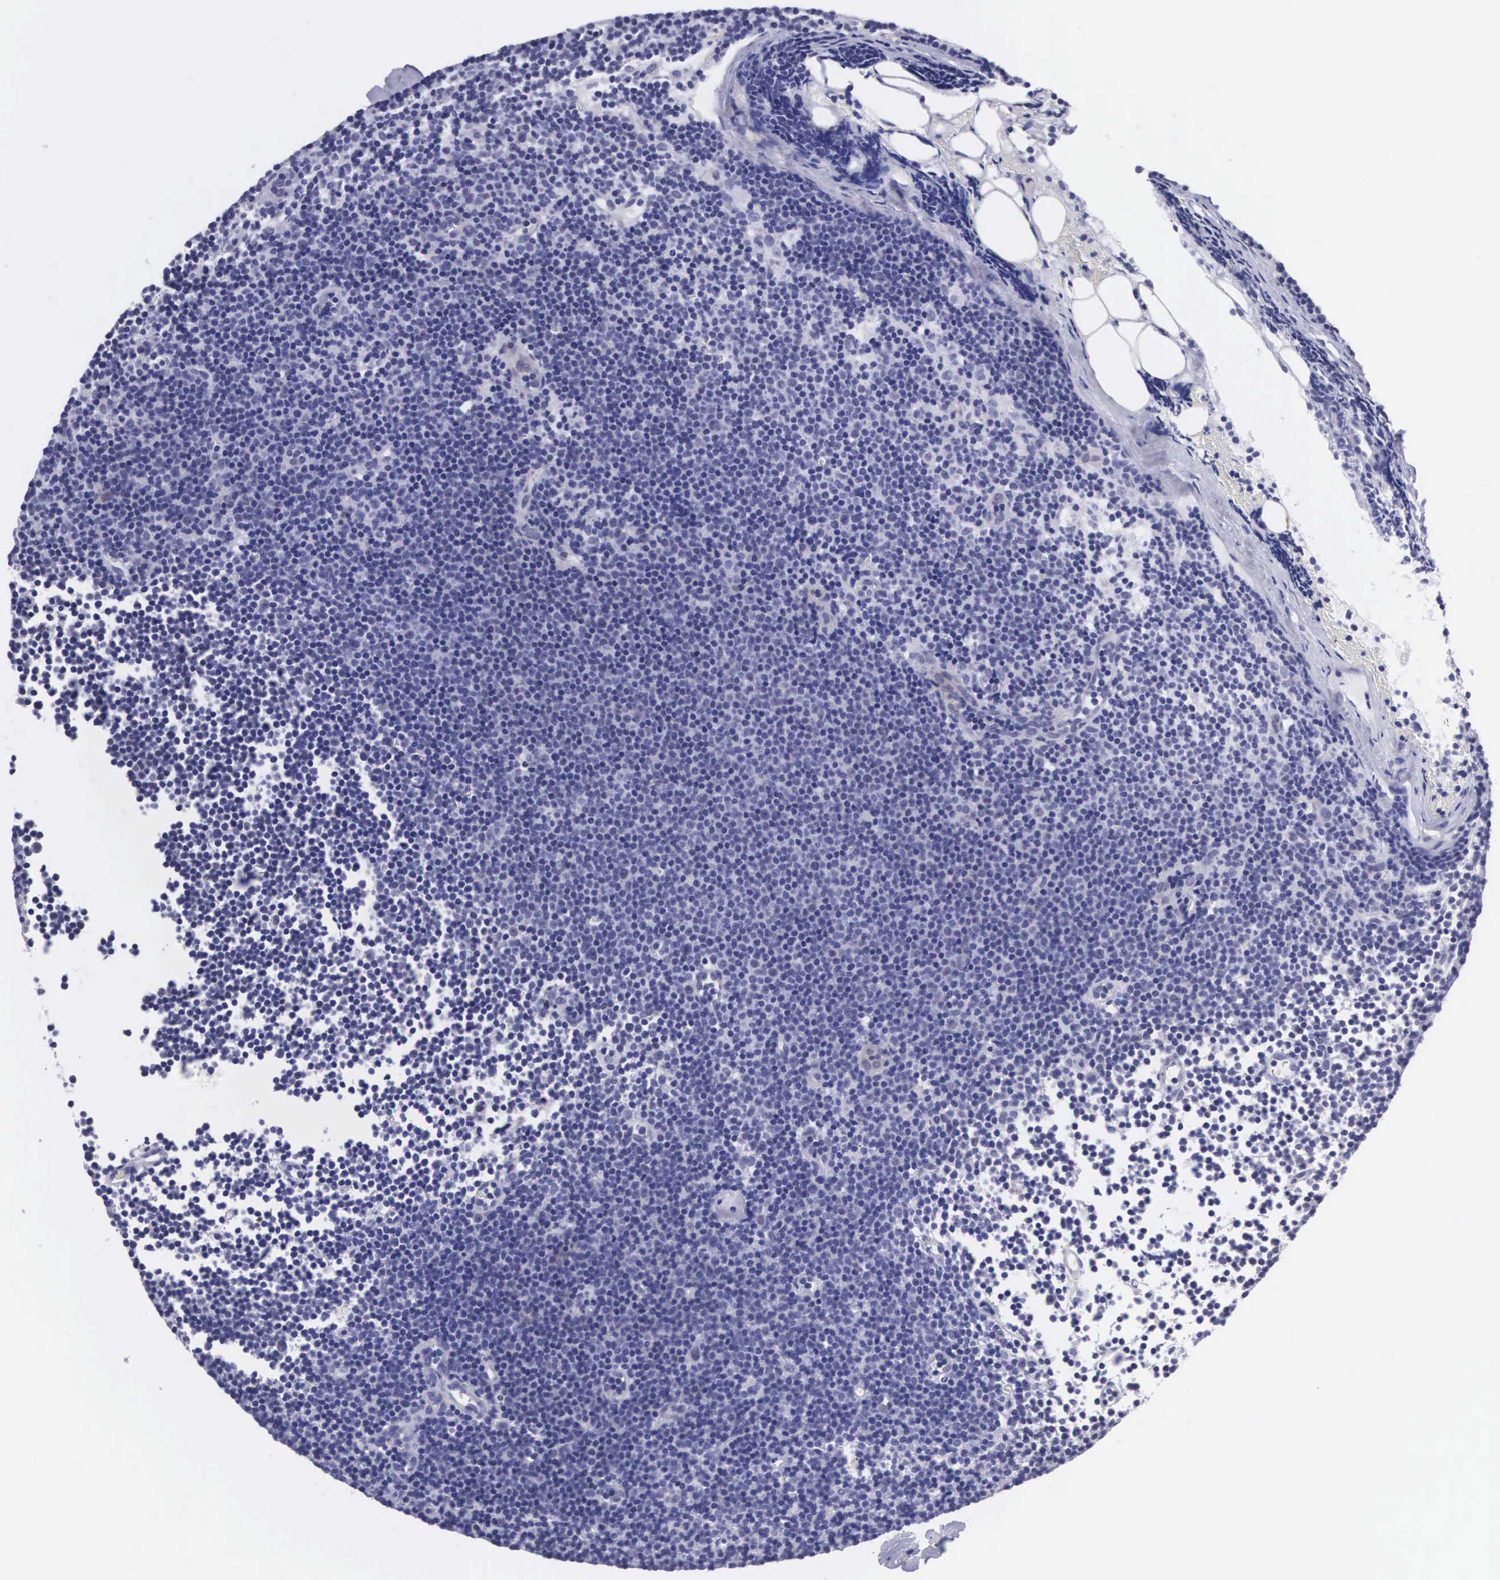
{"staining": {"intensity": "negative", "quantity": "none", "location": "none"}, "tissue": "lymphoma", "cell_type": "Tumor cells", "image_type": "cancer", "snomed": [{"axis": "morphology", "description": "Malignant lymphoma, non-Hodgkin's type, Low grade"}, {"axis": "topography", "description": "Lymph node"}], "caption": "DAB (3,3'-diaminobenzidine) immunohistochemical staining of low-grade malignant lymphoma, non-Hodgkin's type shows no significant staining in tumor cells. (Brightfield microscopy of DAB immunohistochemistry (IHC) at high magnification).", "gene": "SOX11", "patient": {"sex": "male", "age": 57}}